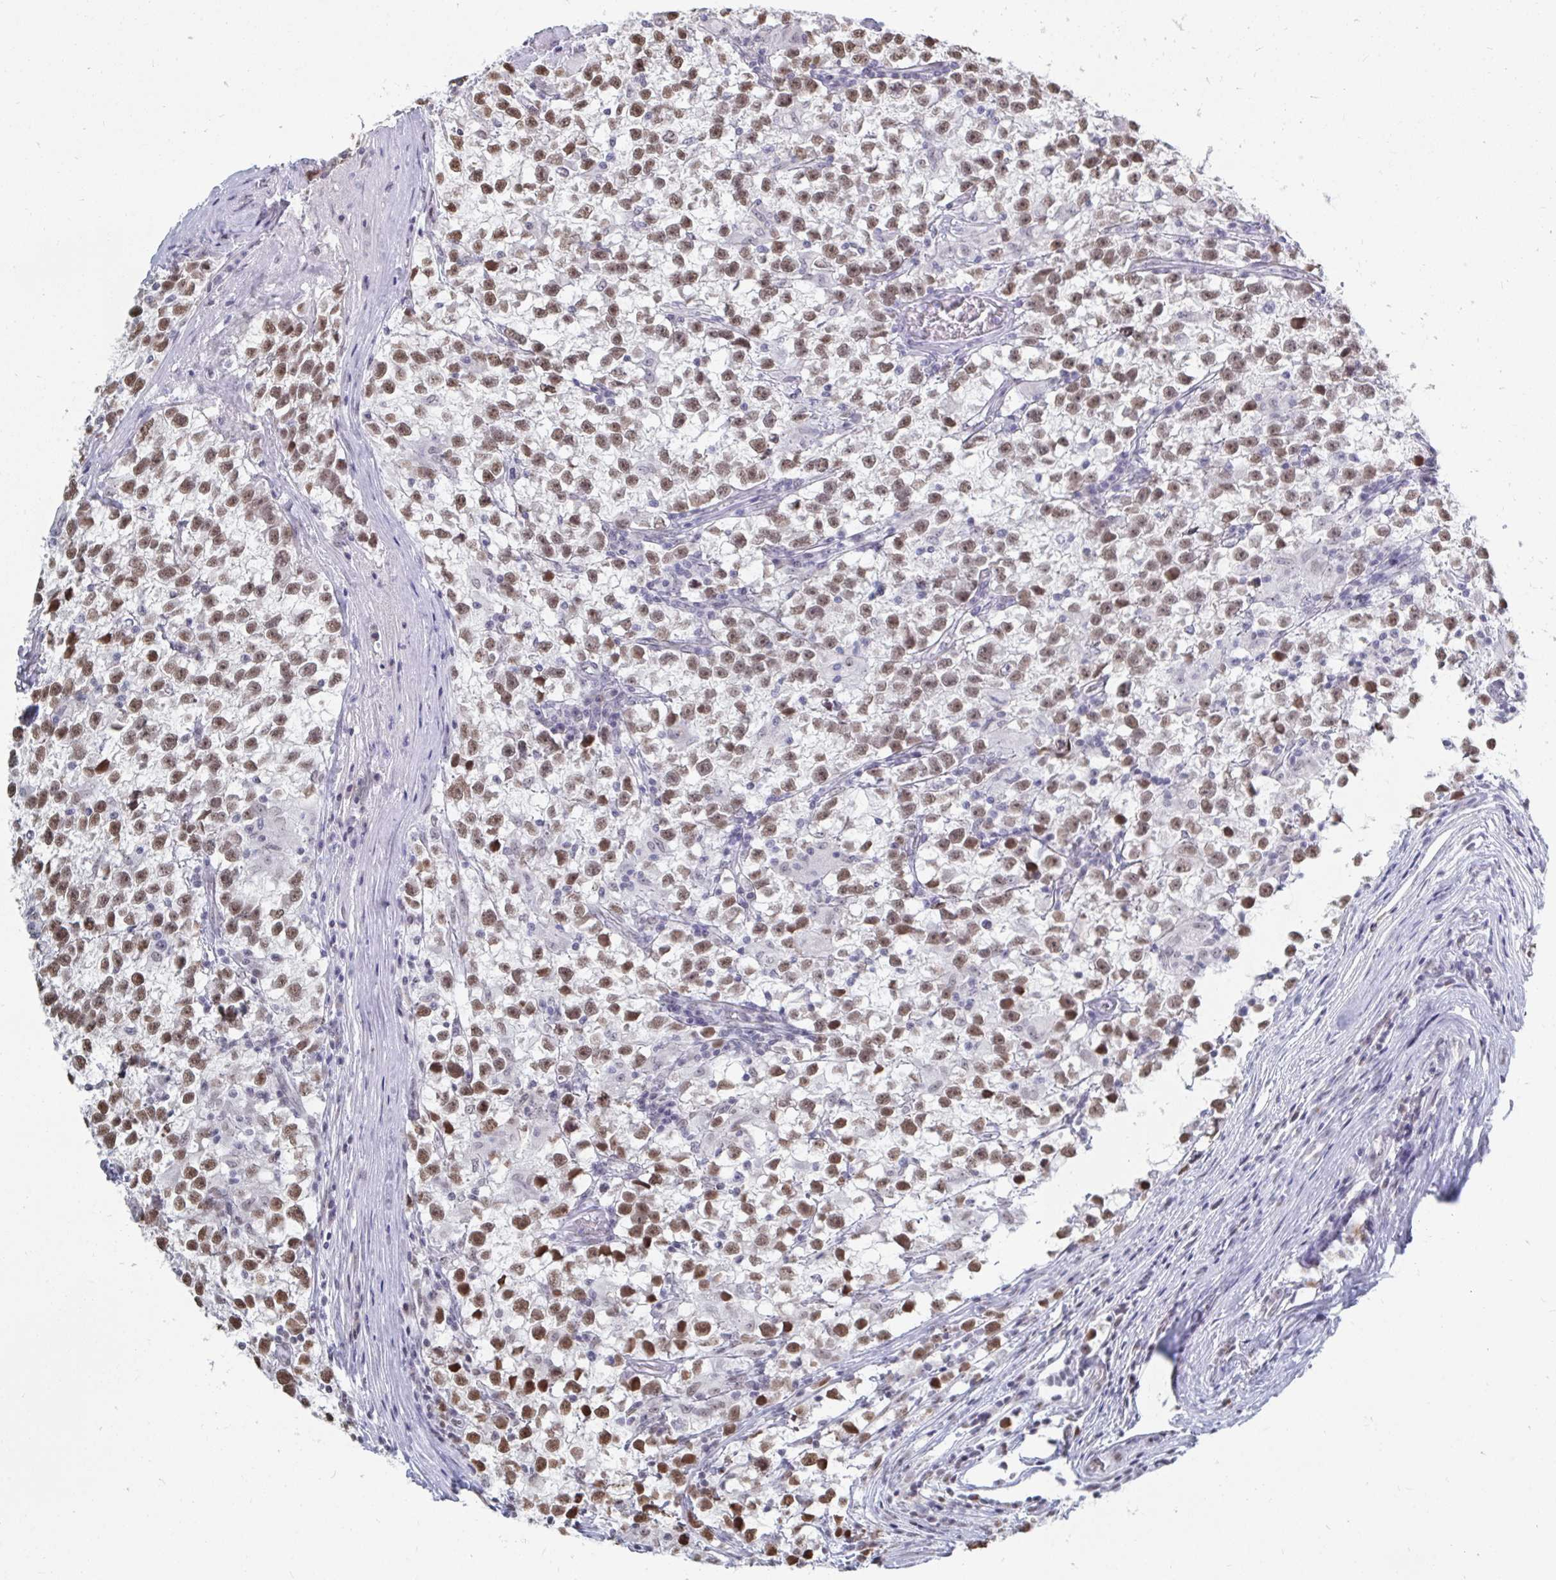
{"staining": {"intensity": "moderate", "quantity": "25%-75%", "location": "nuclear"}, "tissue": "testis cancer", "cell_type": "Tumor cells", "image_type": "cancer", "snomed": [{"axis": "morphology", "description": "Seminoma, NOS"}, {"axis": "topography", "description": "Testis"}], "caption": "Testis seminoma tissue shows moderate nuclear expression in approximately 25%-75% of tumor cells", "gene": "TRIP12", "patient": {"sex": "male", "age": 31}}